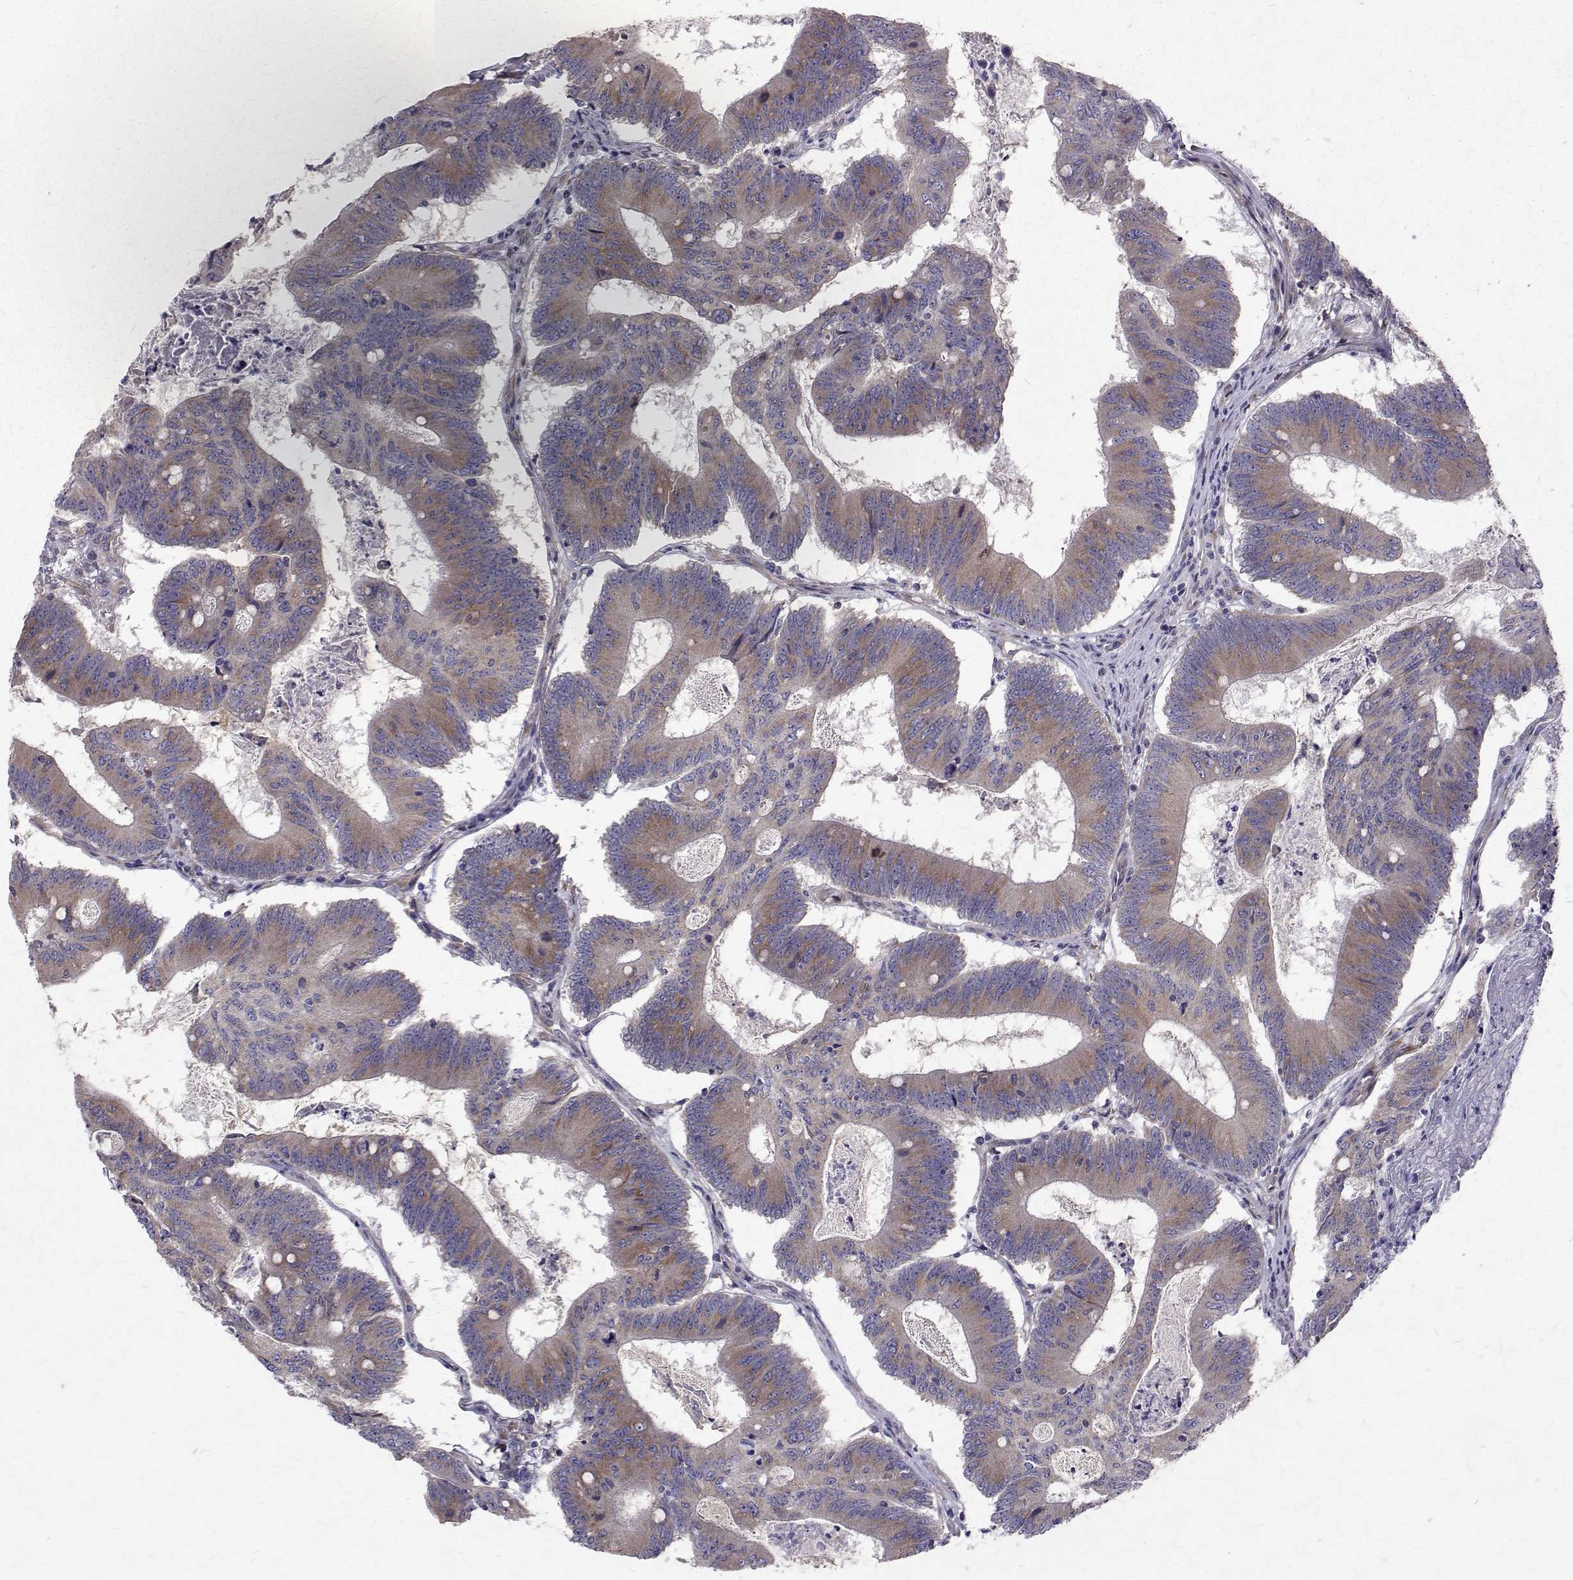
{"staining": {"intensity": "weak", "quantity": "25%-75%", "location": "cytoplasmic/membranous"}, "tissue": "colorectal cancer", "cell_type": "Tumor cells", "image_type": "cancer", "snomed": [{"axis": "morphology", "description": "Adenocarcinoma, NOS"}, {"axis": "topography", "description": "Colon"}], "caption": "There is low levels of weak cytoplasmic/membranous staining in tumor cells of colorectal cancer (adenocarcinoma), as demonstrated by immunohistochemical staining (brown color).", "gene": "ARFGAP1", "patient": {"sex": "female", "age": 70}}